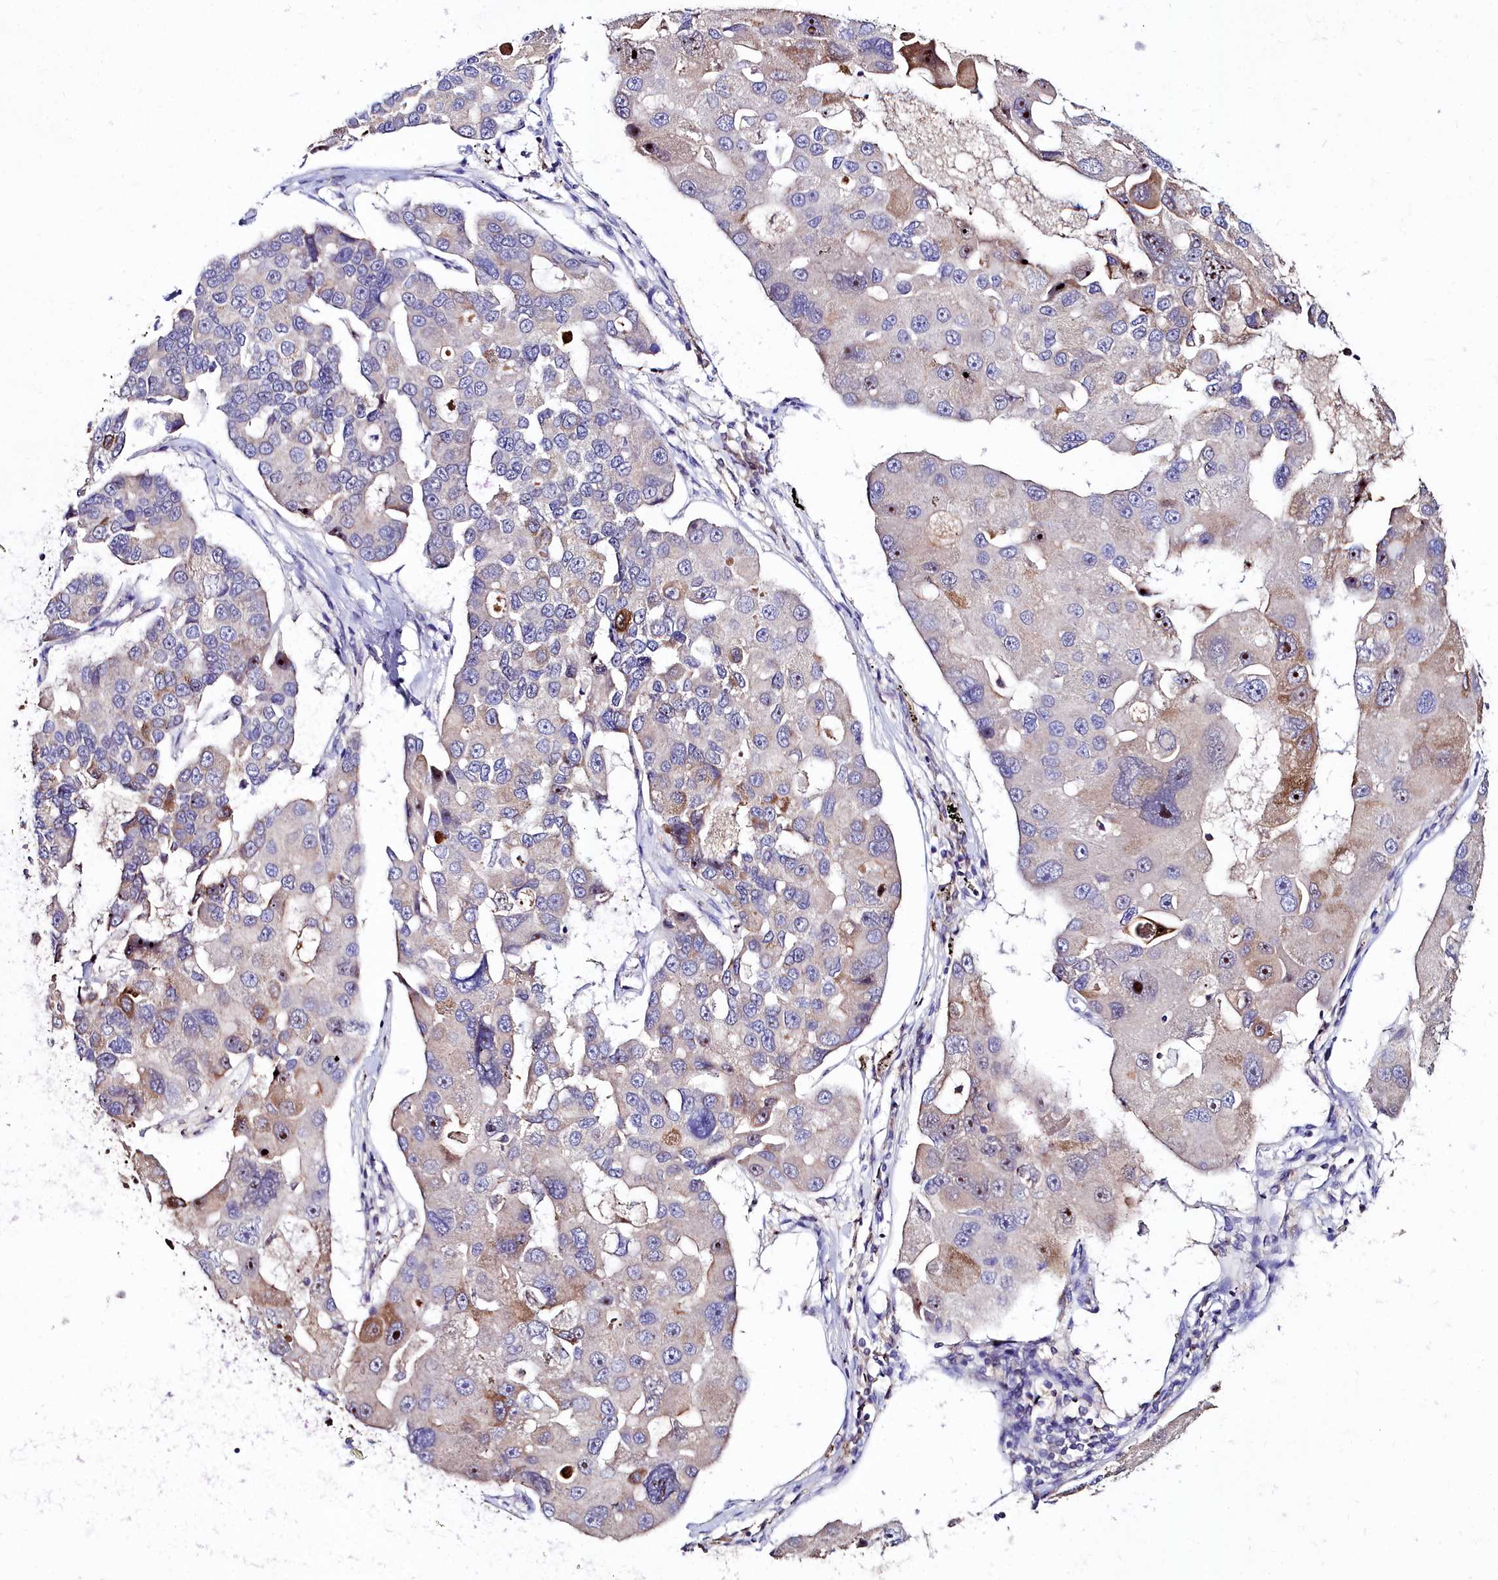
{"staining": {"intensity": "moderate", "quantity": "<25%", "location": "cytoplasmic/membranous,nuclear"}, "tissue": "lung cancer", "cell_type": "Tumor cells", "image_type": "cancer", "snomed": [{"axis": "morphology", "description": "Adenocarcinoma, NOS"}, {"axis": "topography", "description": "Lung"}], "caption": "This is an image of immunohistochemistry (IHC) staining of lung adenocarcinoma, which shows moderate positivity in the cytoplasmic/membranous and nuclear of tumor cells.", "gene": "AMBRA1", "patient": {"sex": "female", "age": 54}}